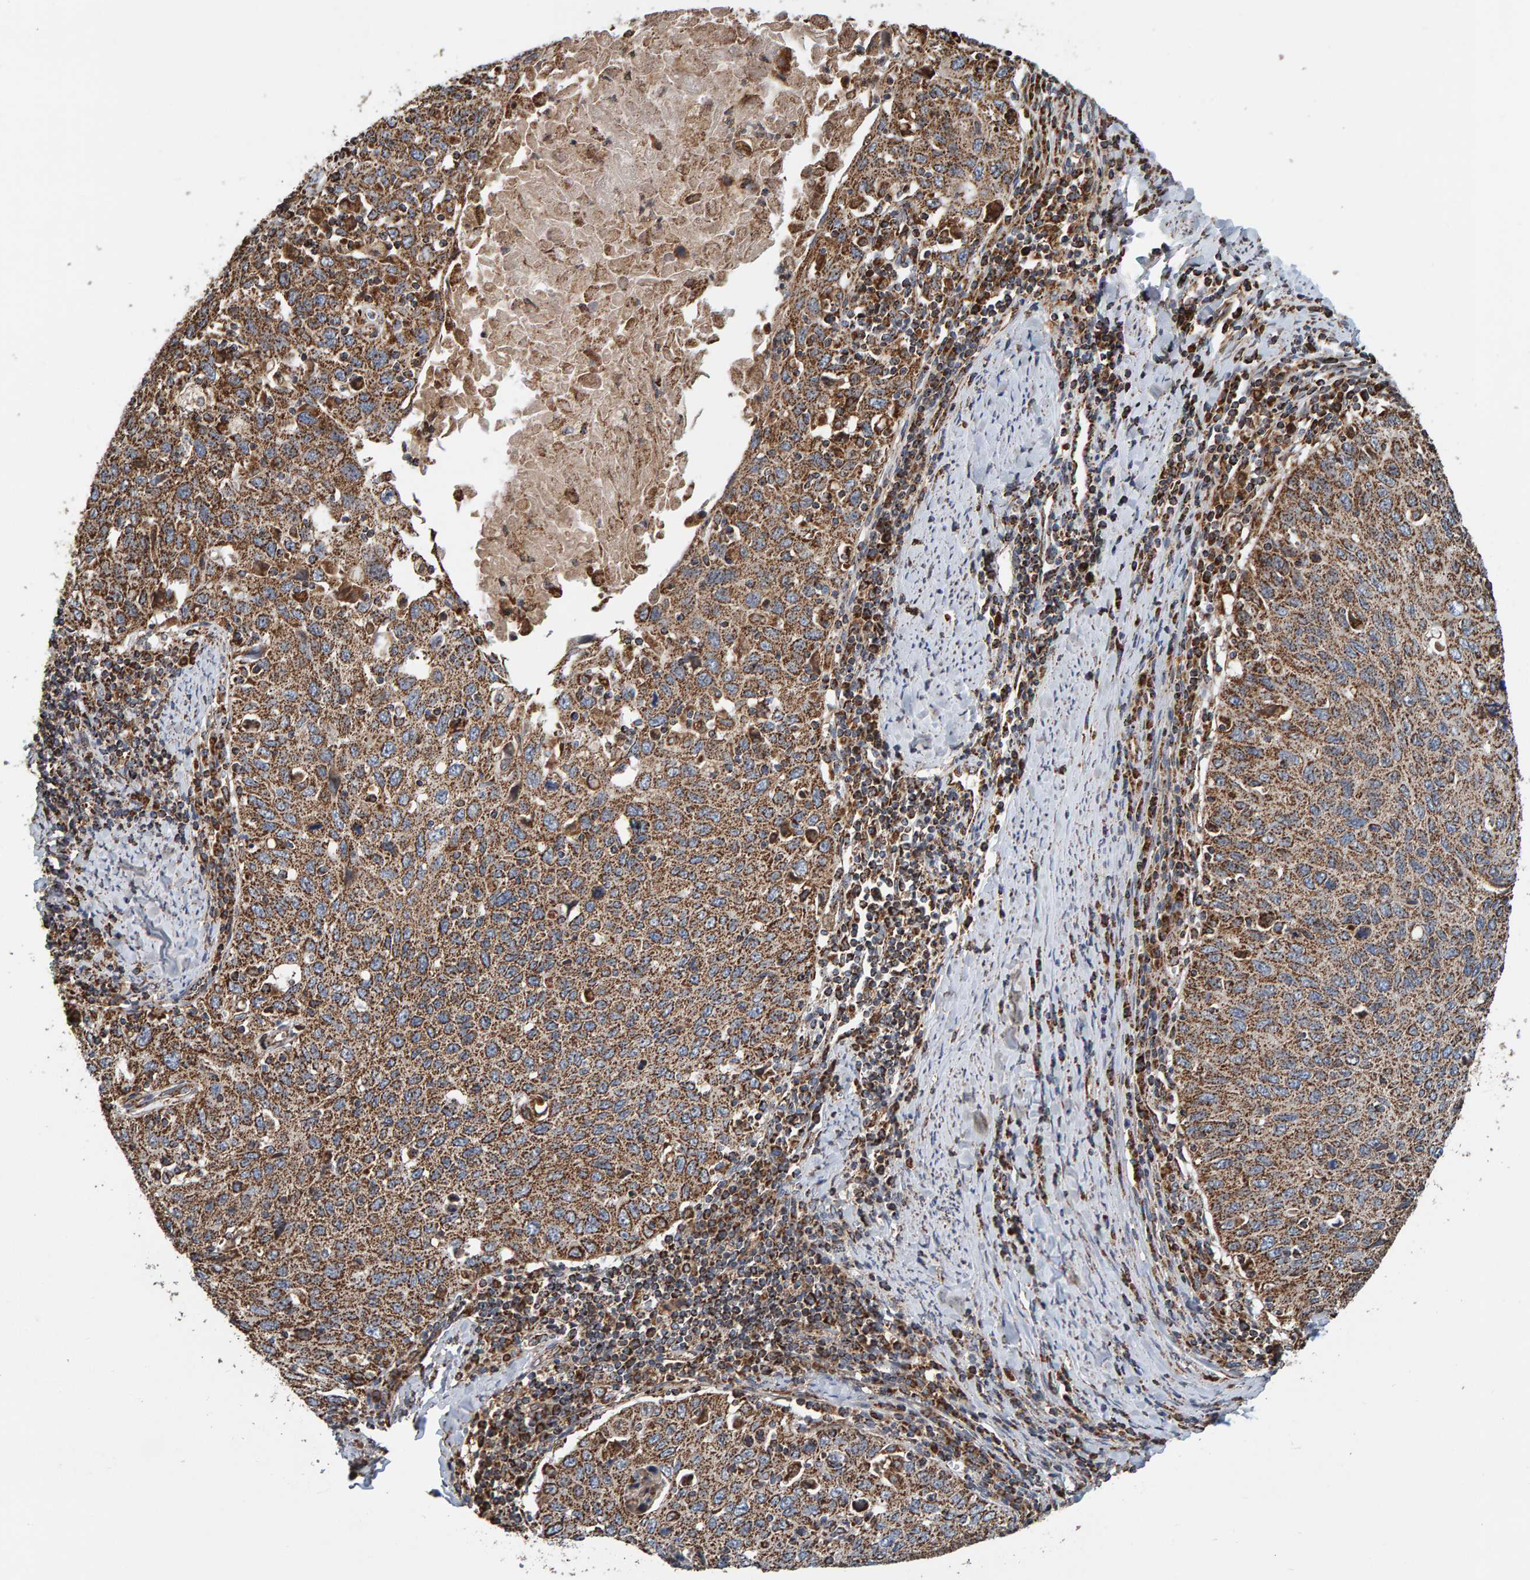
{"staining": {"intensity": "moderate", "quantity": ">75%", "location": "cytoplasmic/membranous"}, "tissue": "cervical cancer", "cell_type": "Tumor cells", "image_type": "cancer", "snomed": [{"axis": "morphology", "description": "Squamous cell carcinoma, NOS"}, {"axis": "topography", "description": "Cervix"}], "caption": "An immunohistochemistry image of tumor tissue is shown. Protein staining in brown labels moderate cytoplasmic/membranous positivity in cervical cancer (squamous cell carcinoma) within tumor cells.", "gene": "MRPL45", "patient": {"sex": "female", "age": 53}}